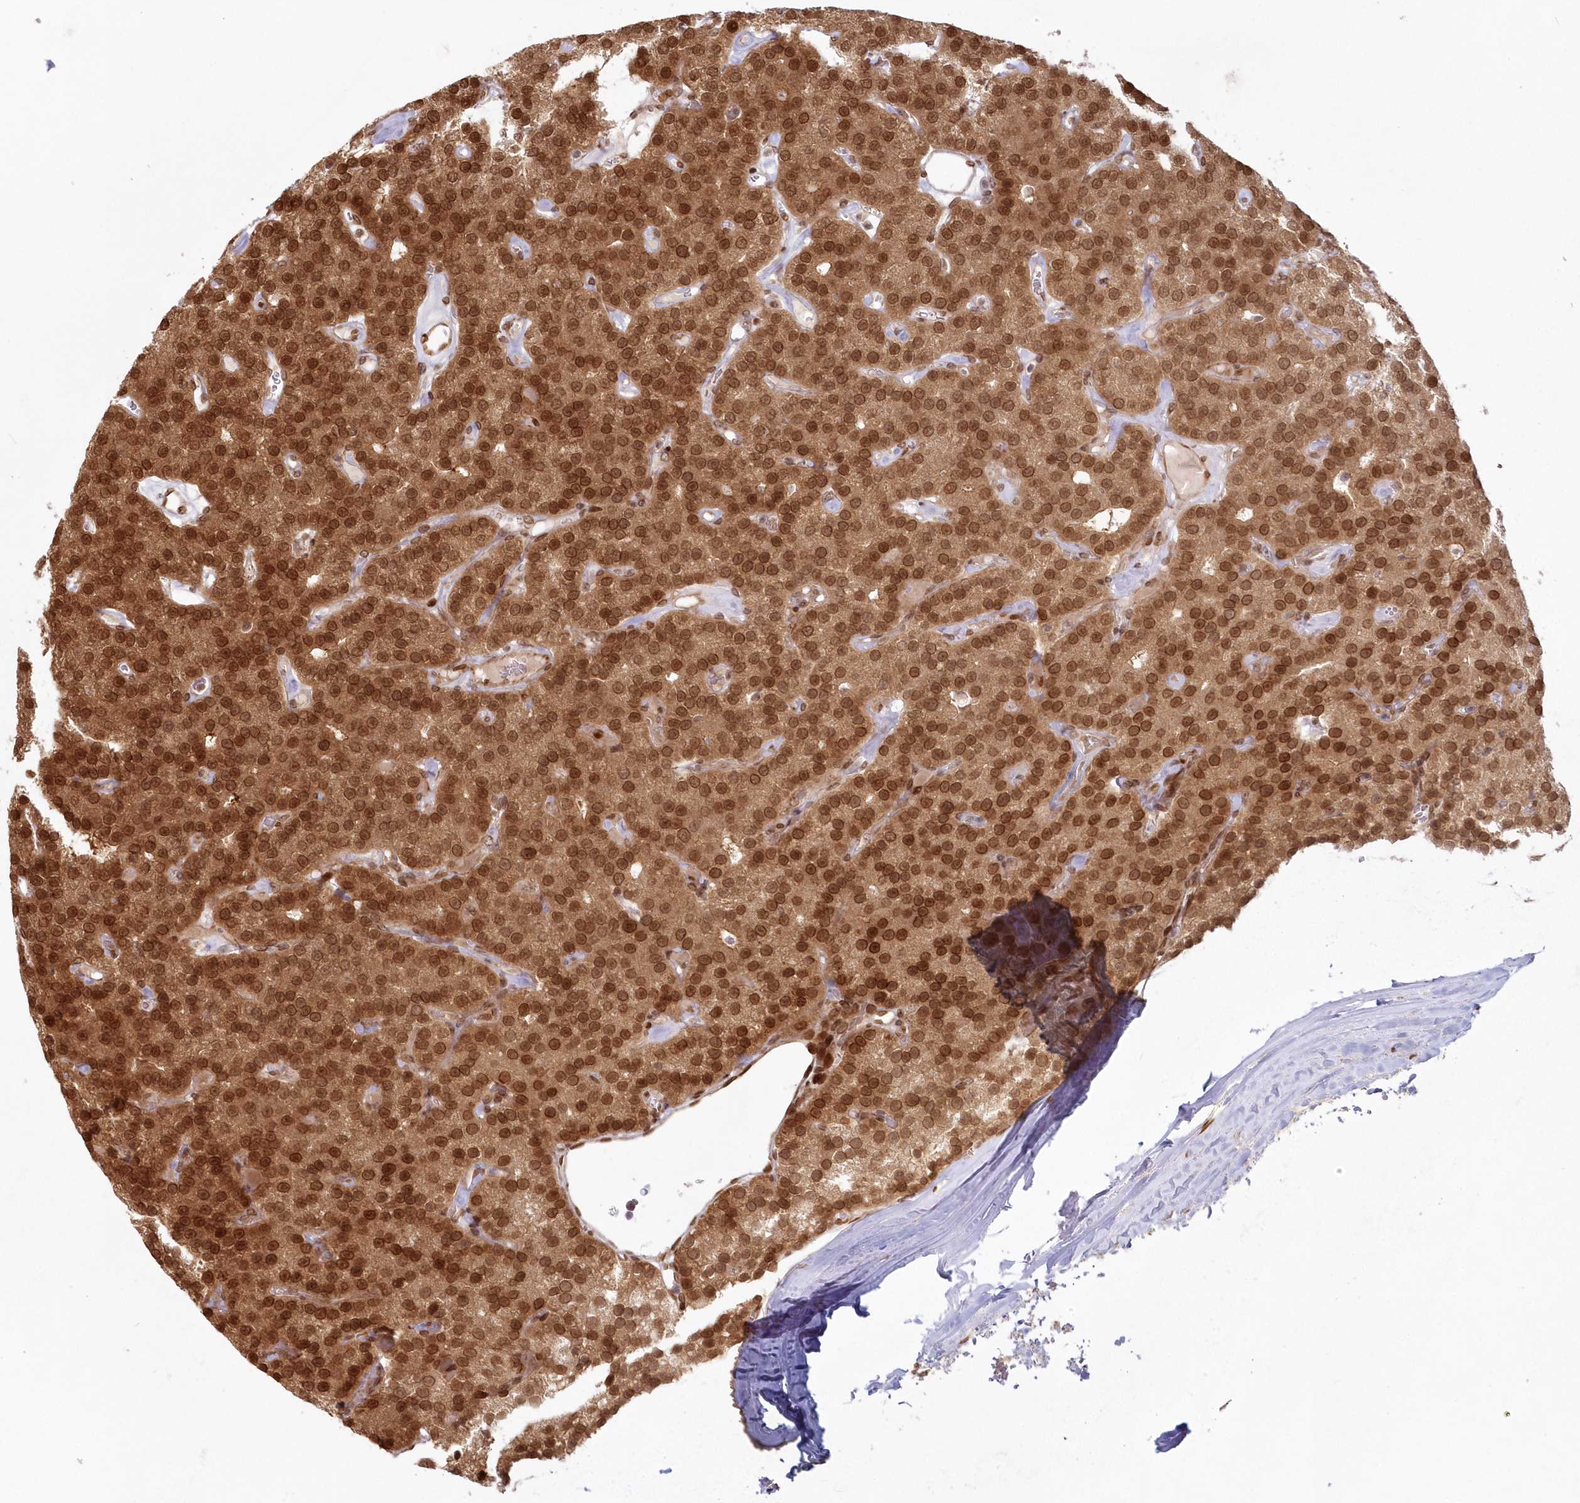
{"staining": {"intensity": "strong", "quantity": ">75%", "location": "cytoplasmic/membranous,nuclear"}, "tissue": "parathyroid gland", "cell_type": "Glandular cells", "image_type": "normal", "snomed": [{"axis": "morphology", "description": "Normal tissue, NOS"}, {"axis": "morphology", "description": "Adenoma, NOS"}, {"axis": "topography", "description": "Parathyroid gland"}], "caption": "Benign parathyroid gland exhibits strong cytoplasmic/membranous,nuclear staining in approximately >75% of glandular cells, visualized by immunohistochemistry. (brown staining indicates protein expression, while blue staining denotes nuclei).", "gene": "TOGARAM2", "patient": {"sex": "female", "age": 86}}